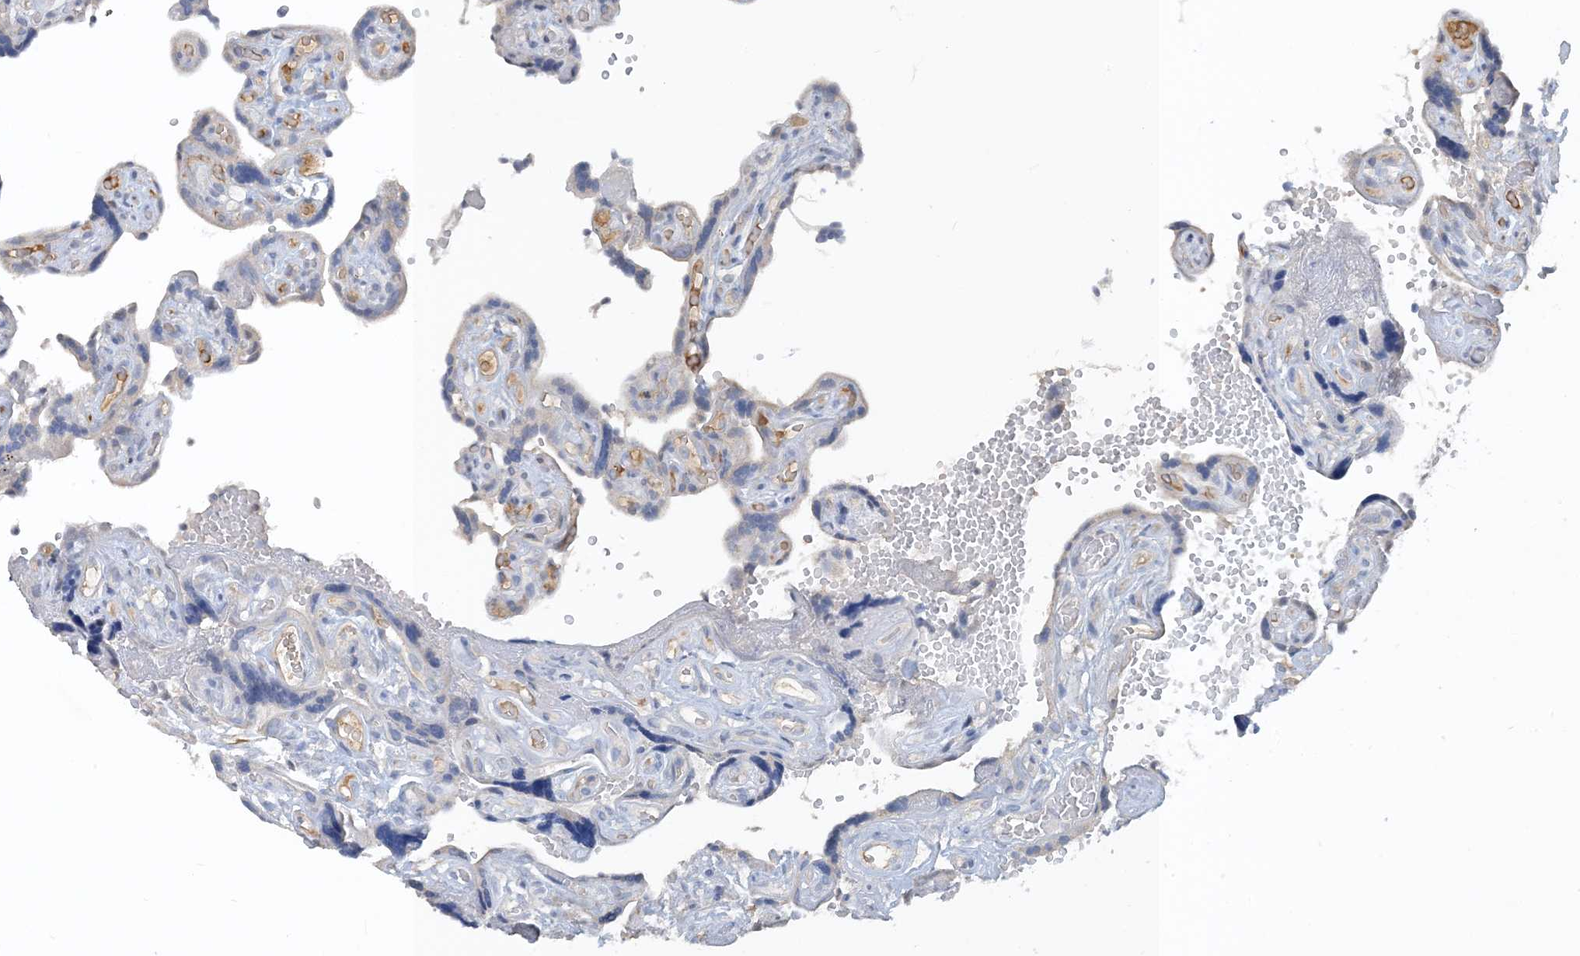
{"staining": {"intensity": "negative", "quantity": "none", "location": "none"}, "tissue": "placenta", "cell_type": "Decidual cells", "image_type": "normal", "snomed": [{"axis": "morphology", "description": "Normal tissue, NOS"}, {"axis": "topography", "description": "Placenta"}], "caption": "High power microscopy image of an IHC image of benign placenta, revealing no significant staining in decidual cells.", "gene": "CTRL", "patient": {"sex": "female", "age": 30}}